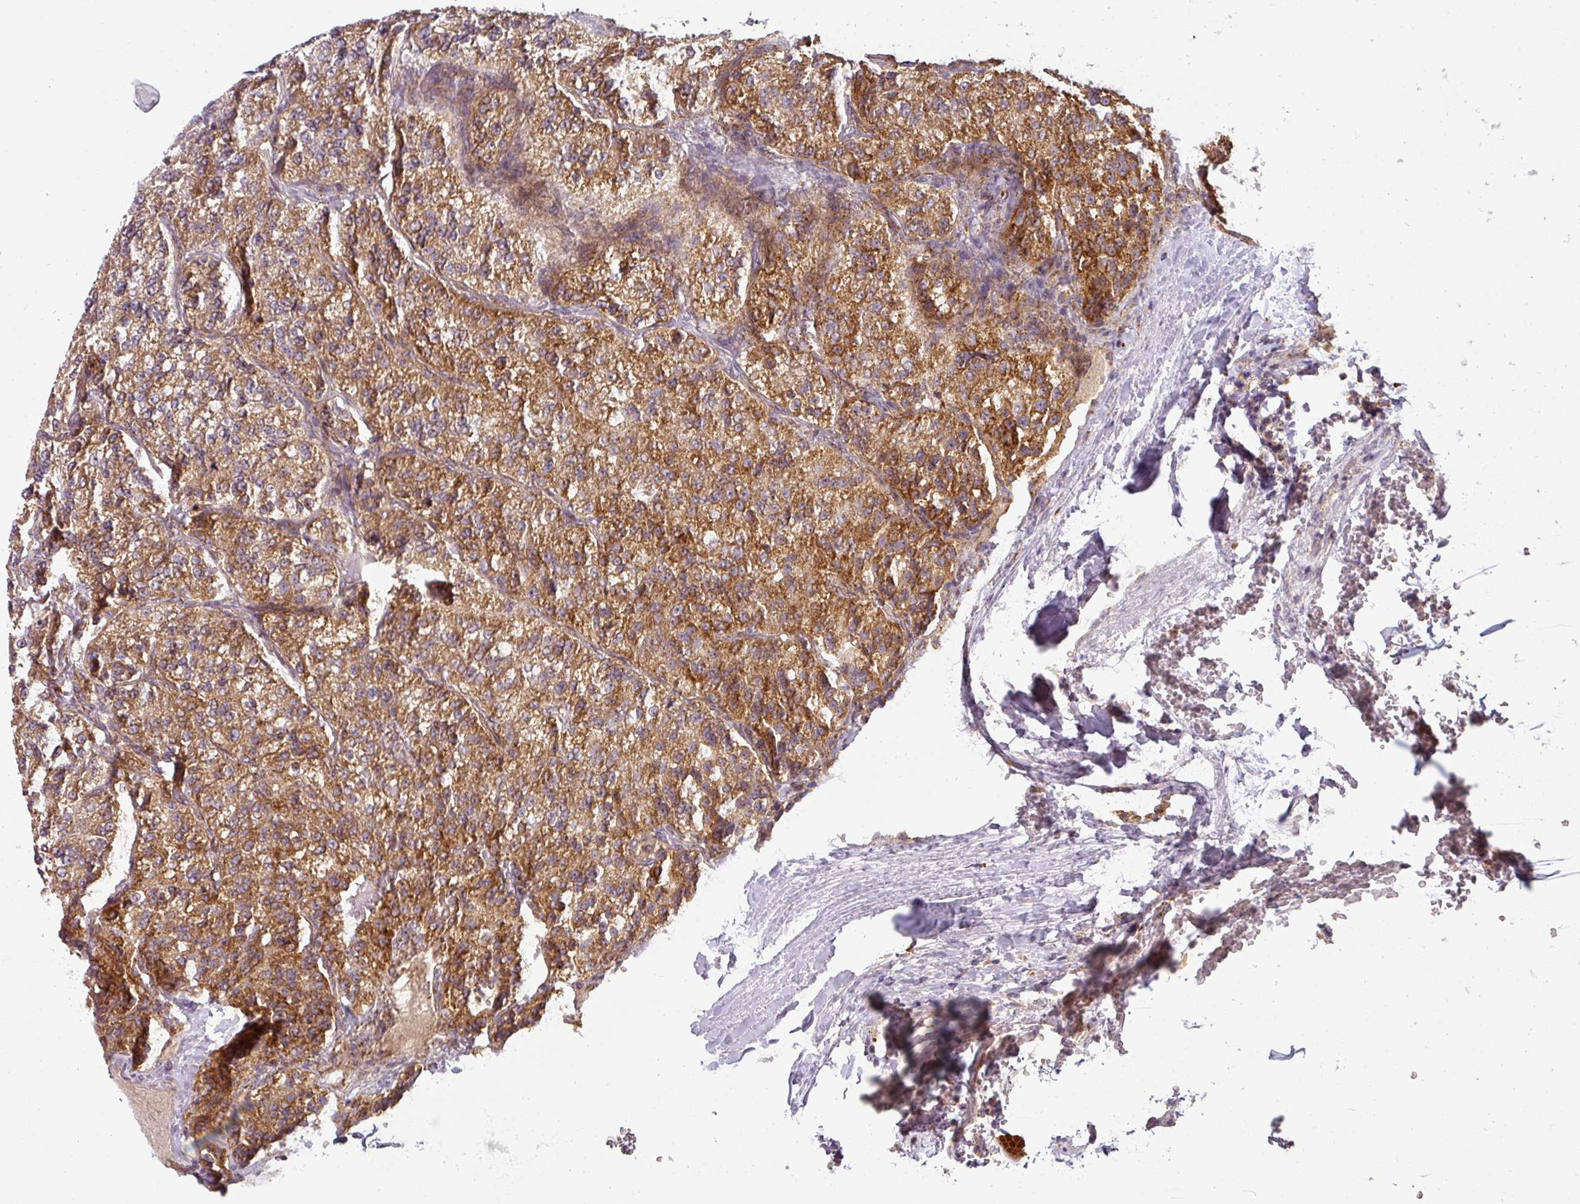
{"staining": {"intensity": "moderate", "quantity": ">75%", "location": "cytoplasmic/membranous"}, "tissue": "renal cancer", "cell_type": "Tumor cells", "image_type": "cancer", "snomed": [{"axis": "morphology", "description": "Adenocarcinoma, NOS"}, {"axis": "topography", "description": "Kidney"}], "caption": "Adenocarcinoma (renal) stained with a brown dye demonstrates moderate cytoplasmic/membranous positive positivity in about >75% of tumor cells.", "gene": "MRPS16", "patient": {"sex": "female", "age": 63}}